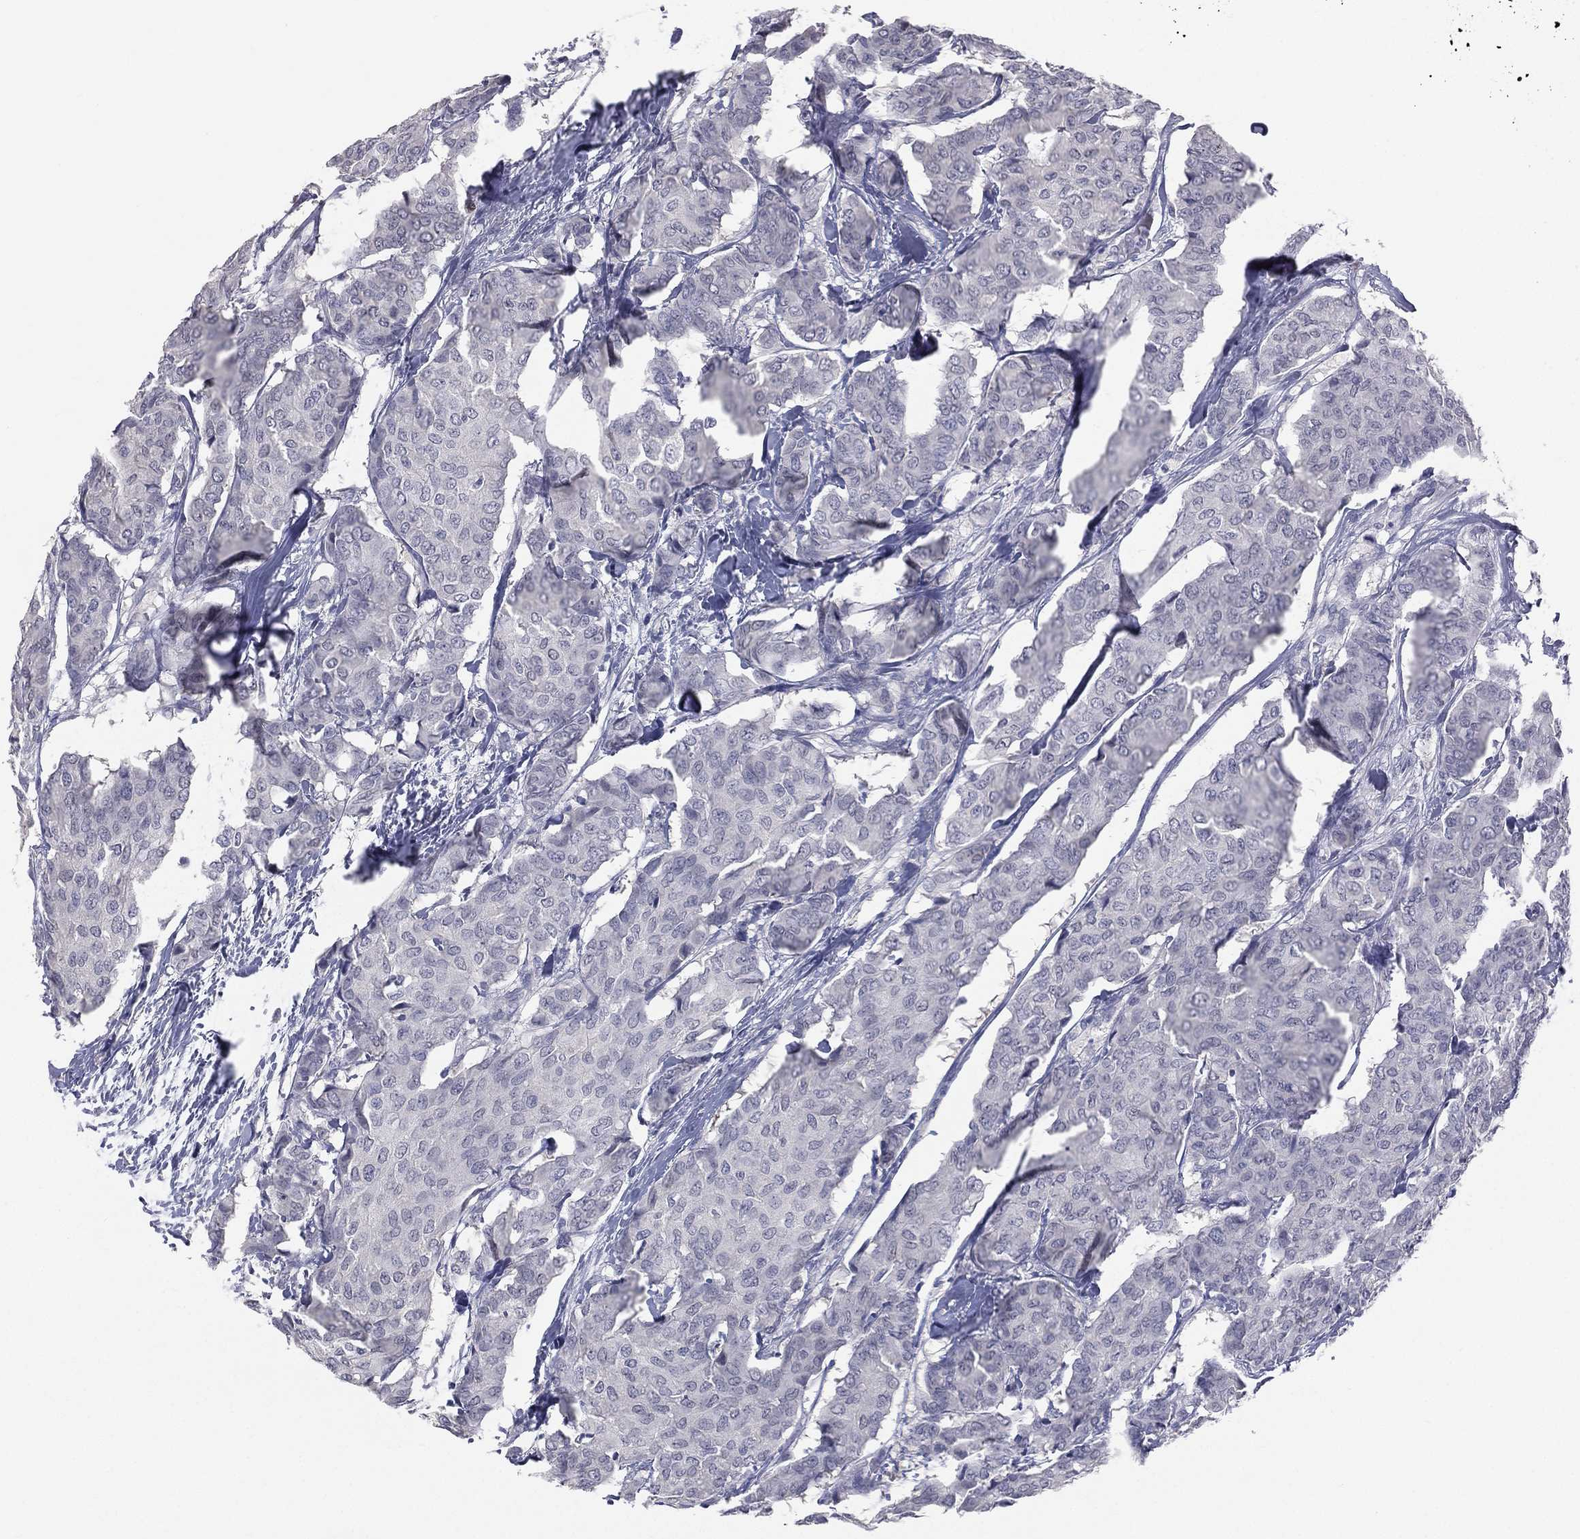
{"staining": {"intensity": "negative", "quantity": "none", "location": "none"}, "tissue": "breast cancer", "cell_type": "Tumor cells", "image_type": "cancer", "snomed": [{"axis": "morphology", "description": "Duct carcinoma"}, {"axis": "topography", "description": "Breast"}], "caption": "Photomicrograph shows no significant protein staining in tumor cells of breast infiltrating ductal carcinoma.", "gene": "DMKN", "patient": {"sex": "female", "age": 75}}